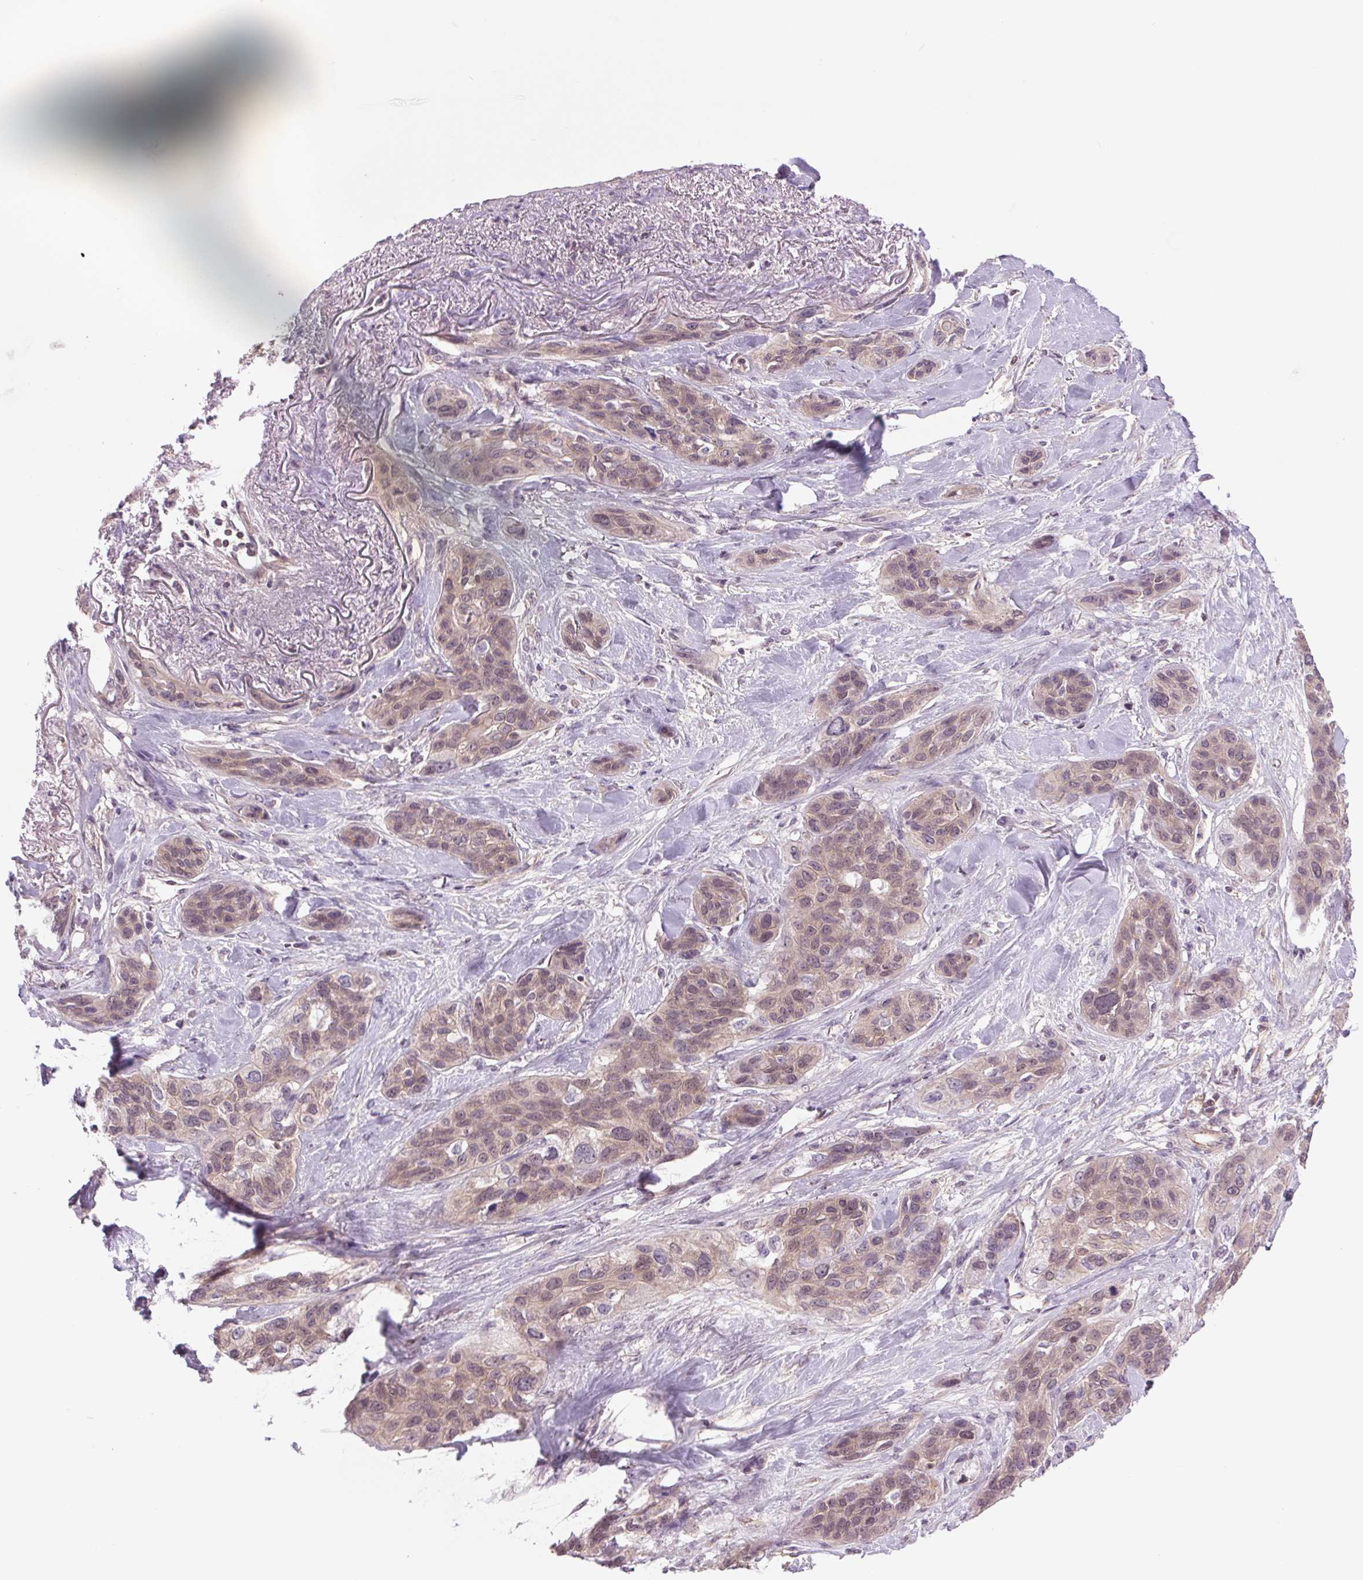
{"staining": {"intensity": "weak", "quantity": "25%-75%", "location": "cytoplasmic/membranous"}, "tissue": "lung cancer", "cell_type": "Tumor cells", "image_type": "cancer", "snomed": [{"axis": "morphology", "description": "Squamous cell carcinoma, NOS"}, {"axis": "topography", "description": "Lung"}], "caption": "Lung cancer stained with DAB (3,3'-diaminobenzidine) immunohistochemistry reveals low levels of weak cytoplasmic/membranous positivity in about 25%-75% of tumor cells.", "gene": "SH3RF2", "patient": {"sex": "female", "age": 70}}